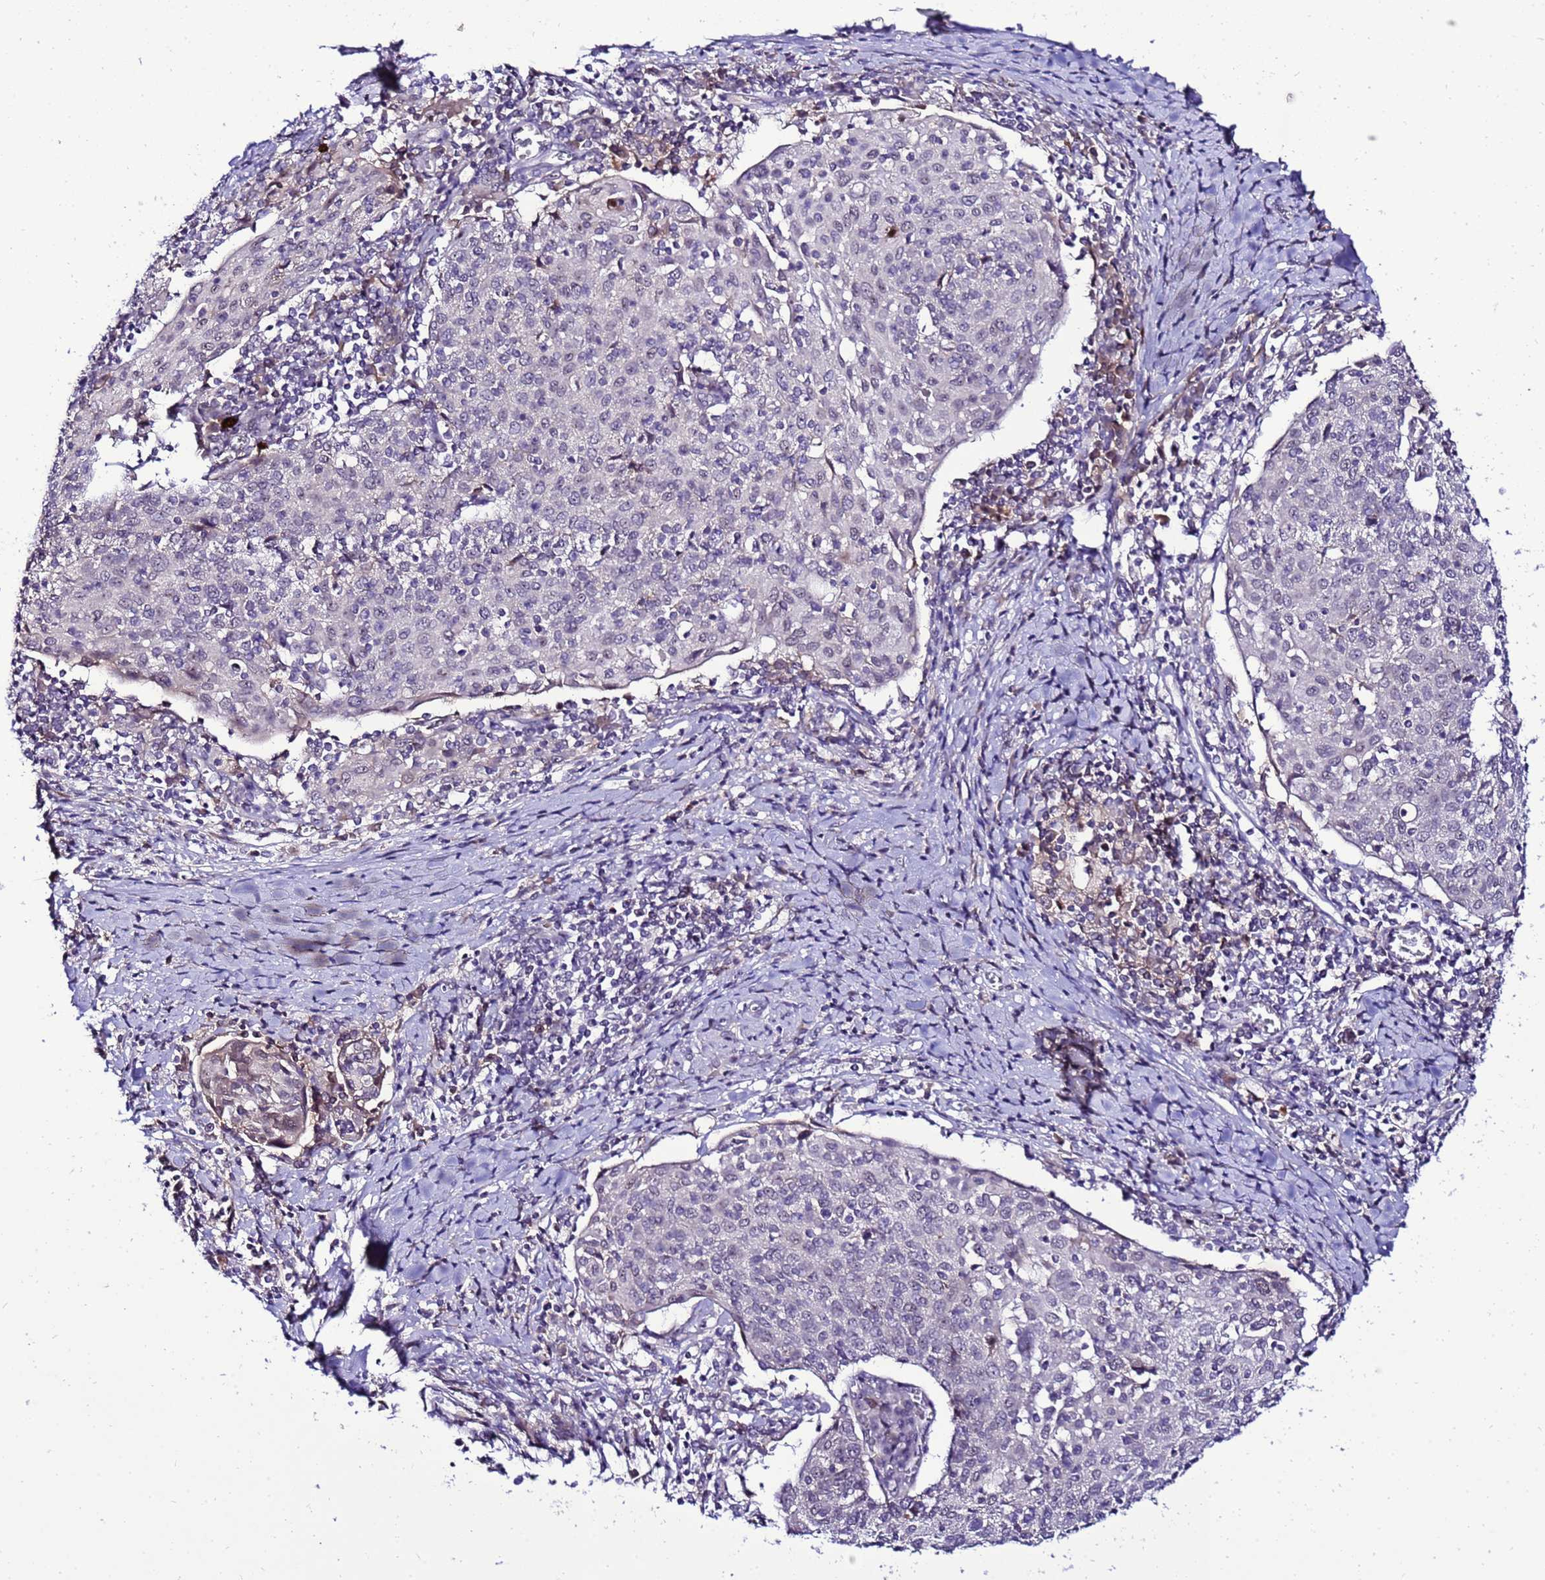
{"staining": {"intensity": "negative", "quantity": "none", "location": "none"}, "tissue": "cervical cancer", "cell_type": "Tumor cells", "image_type": "cancer", "snomed": [{"axis": "morphology", "description": "Squamous cell carcinoma, NOS"}, {"axis": "topography", "description": "Cervix"}], "caption": "An image of human cervical cancer is negative for staining in tumor cells.", "gene": "C19orf47", "patient": {"sex": "female", "age": 52}}